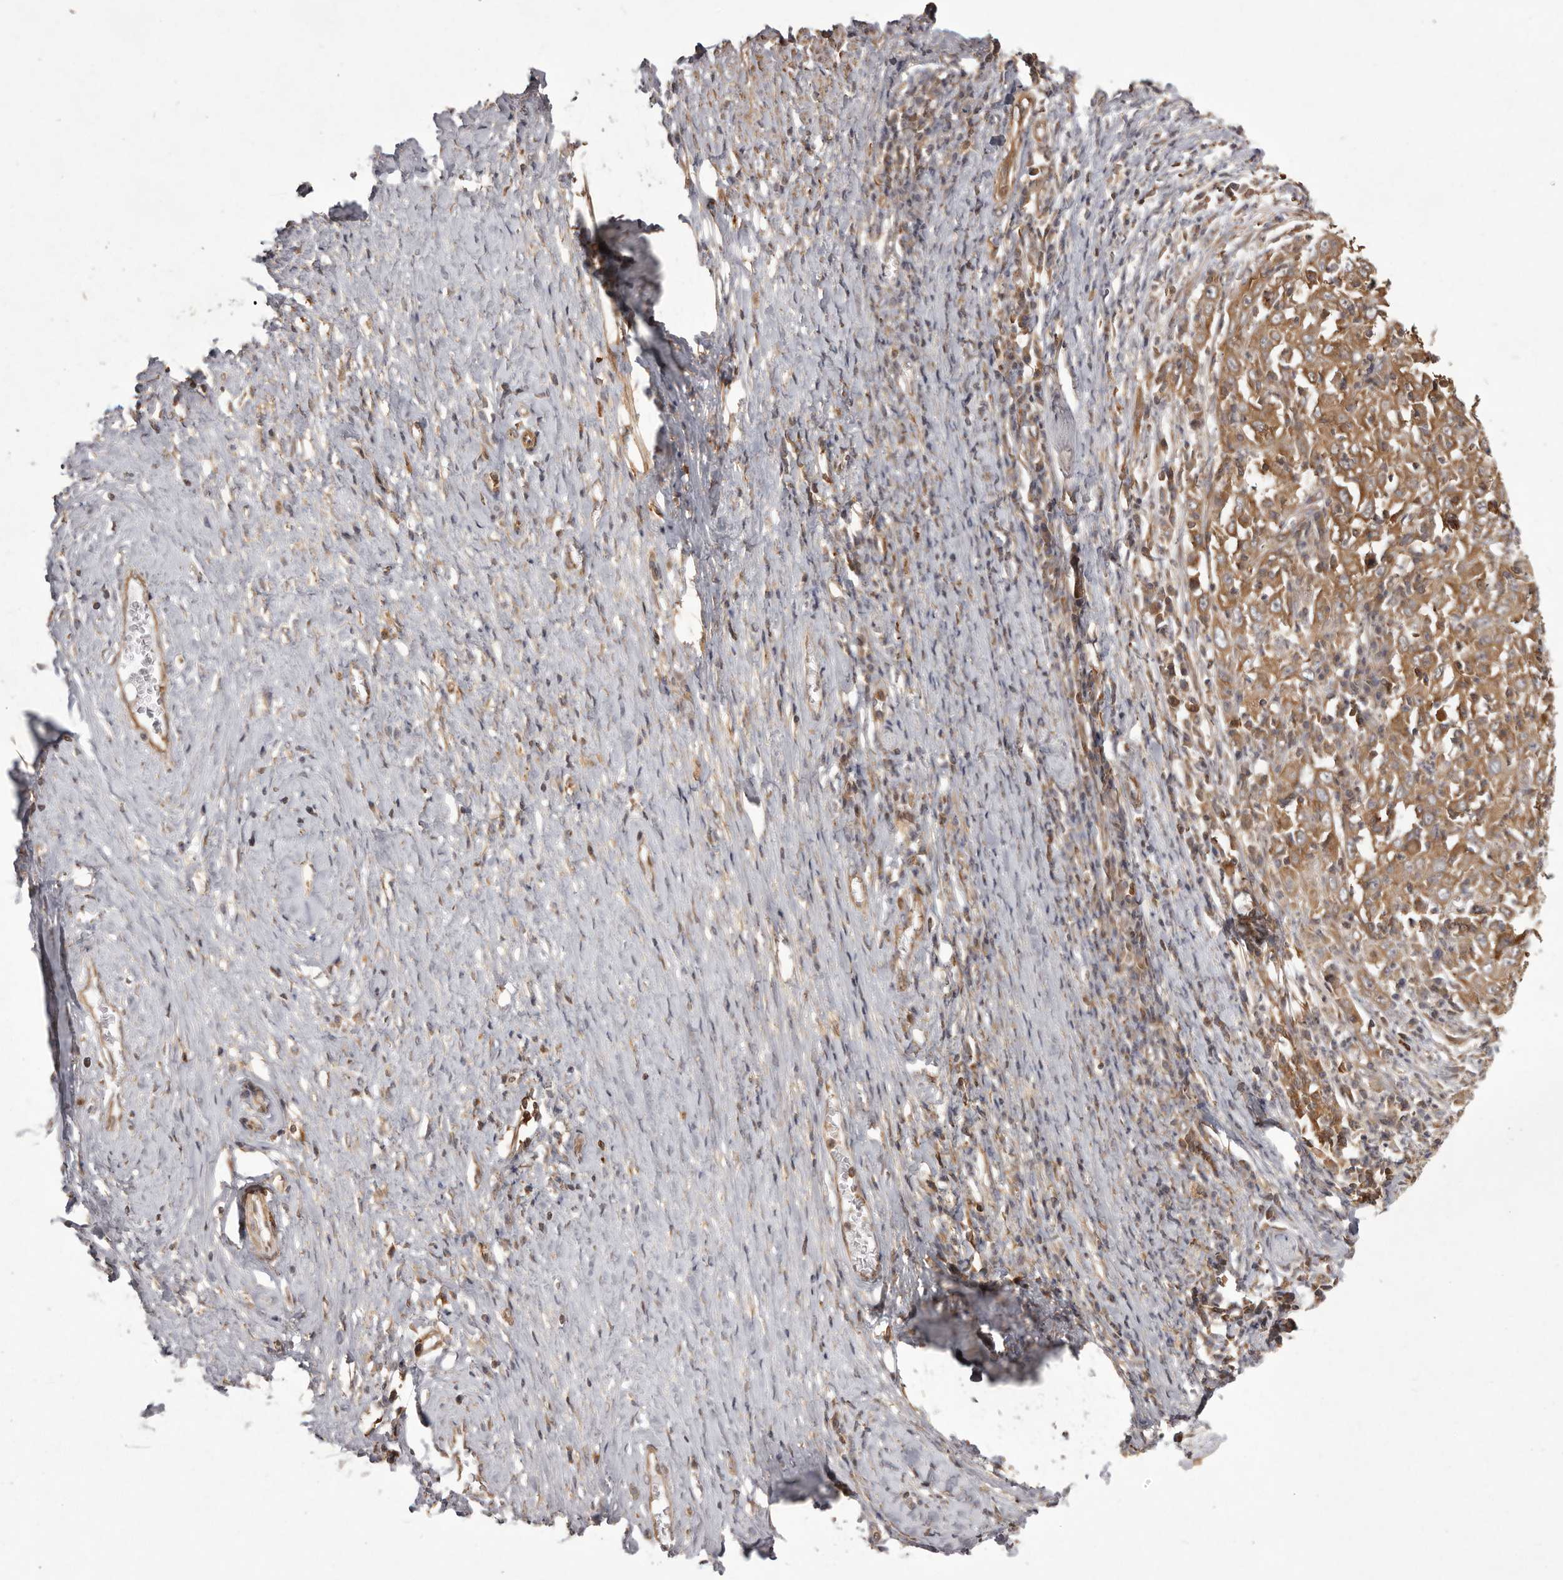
{"staining": {"intensity": "moderate", "quantity": ">75%", "location": "cytoplasmic/membranous"}, "tissue": "cervical cancer", "cell_type": "Tumor cells", "image_type": "cancer", "snomed": [{"axis": "morphology", "description": "Squamous cell carcinoma, NOS"}, {"axis": "topography", "description": "Cervix"}], "caption": "Cervical cancer (squamous cell carcinoma) stained with IHC demonstrates moderate cytoplasmic/membranous staining in approximately >75% of tumor cells.", "gene": "NFKBIA", "patient": {"sex": "female", "age": 46}}